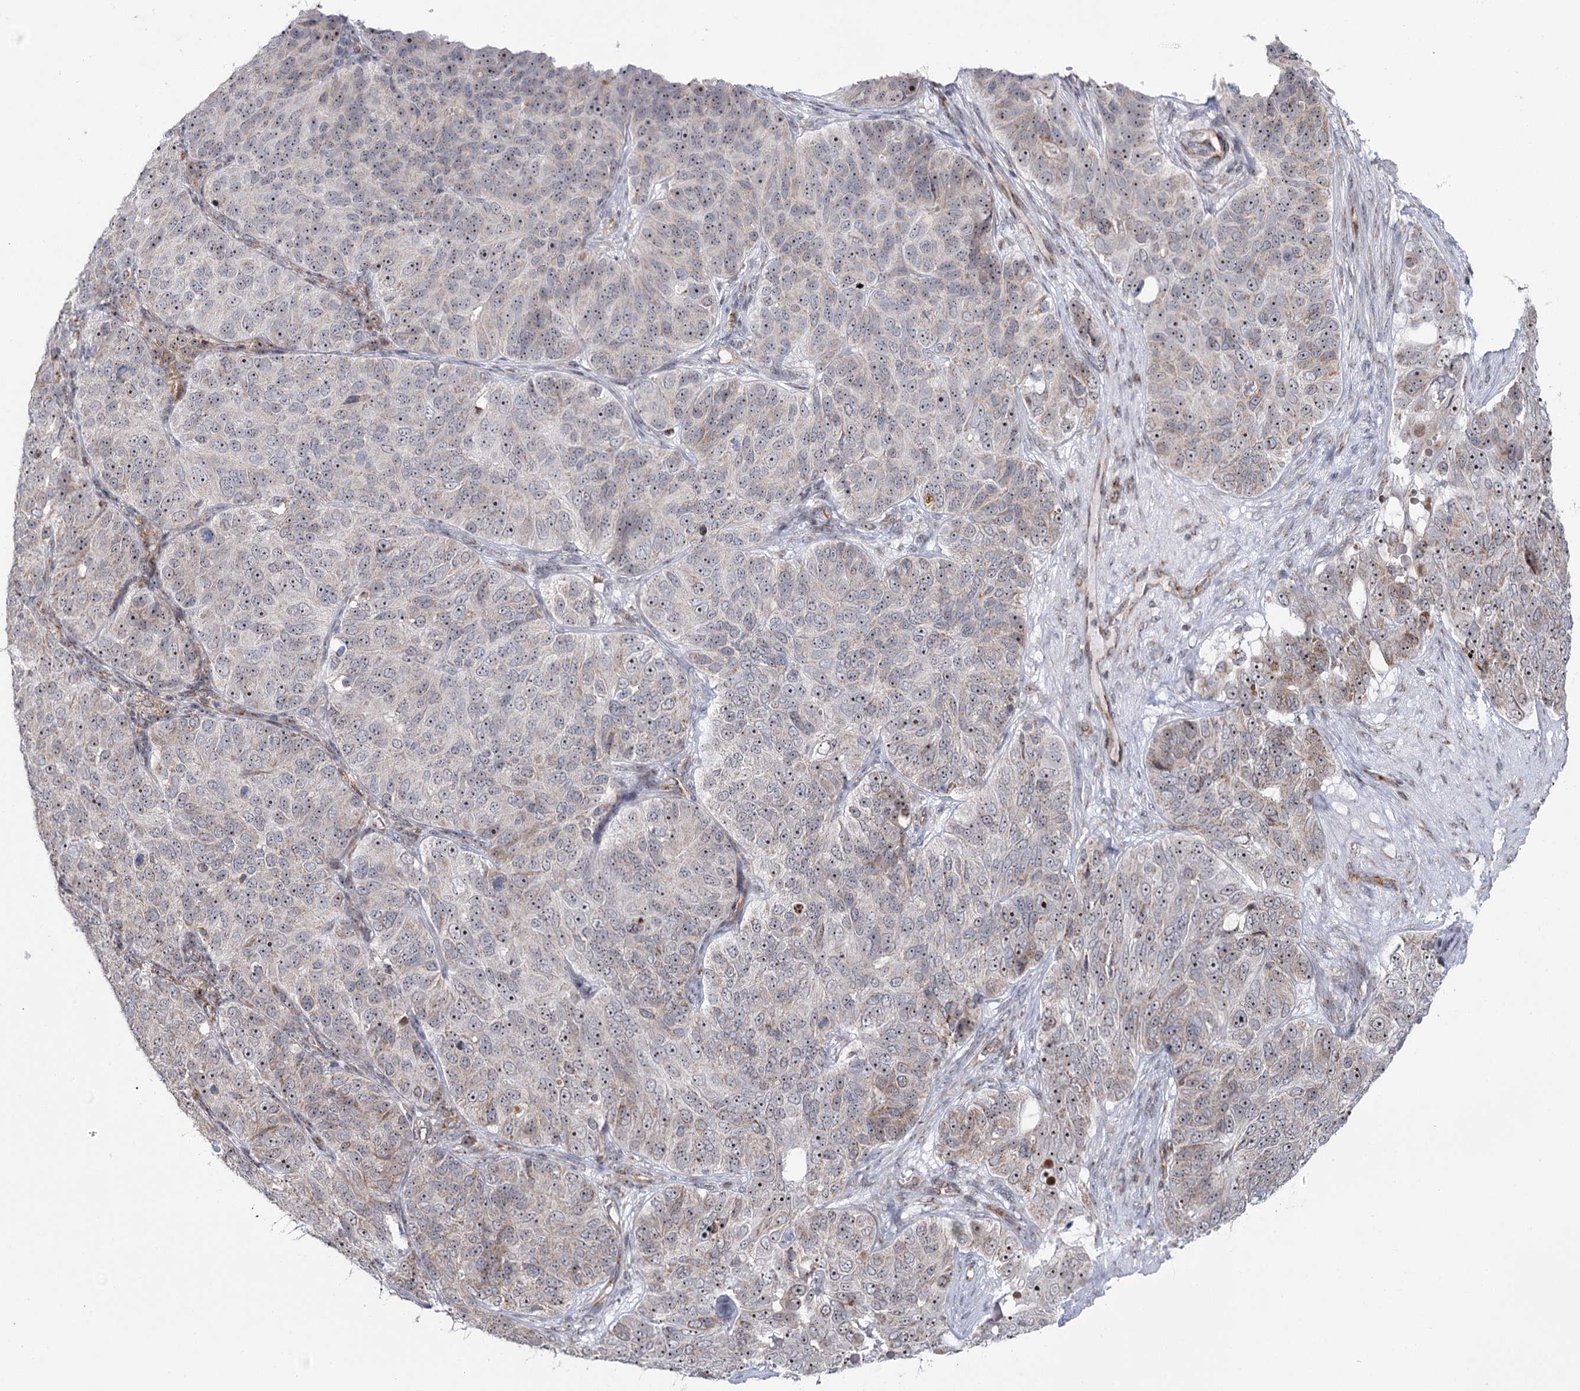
{"staining": {"intensity": "moderate", "quantity": "25%-75%", "location": "nuclear"}, "tissue": "ovarian cancer", "cell_type": "Tumor cells", "image_type": "cancer", "snomed": [{"axis": "morphology", "description": "Carcinoma, endometroid"}, {"axis": "topography", "description": "Ovary"}], "caption": "Ovarian endometroid carcinoma stained with a brown dye reveals moderate nuclear positive positivity in about 25%-75% of tumor cells.", "gene": "STEEP1", "patient": {"sex": "female", "age": 51}}